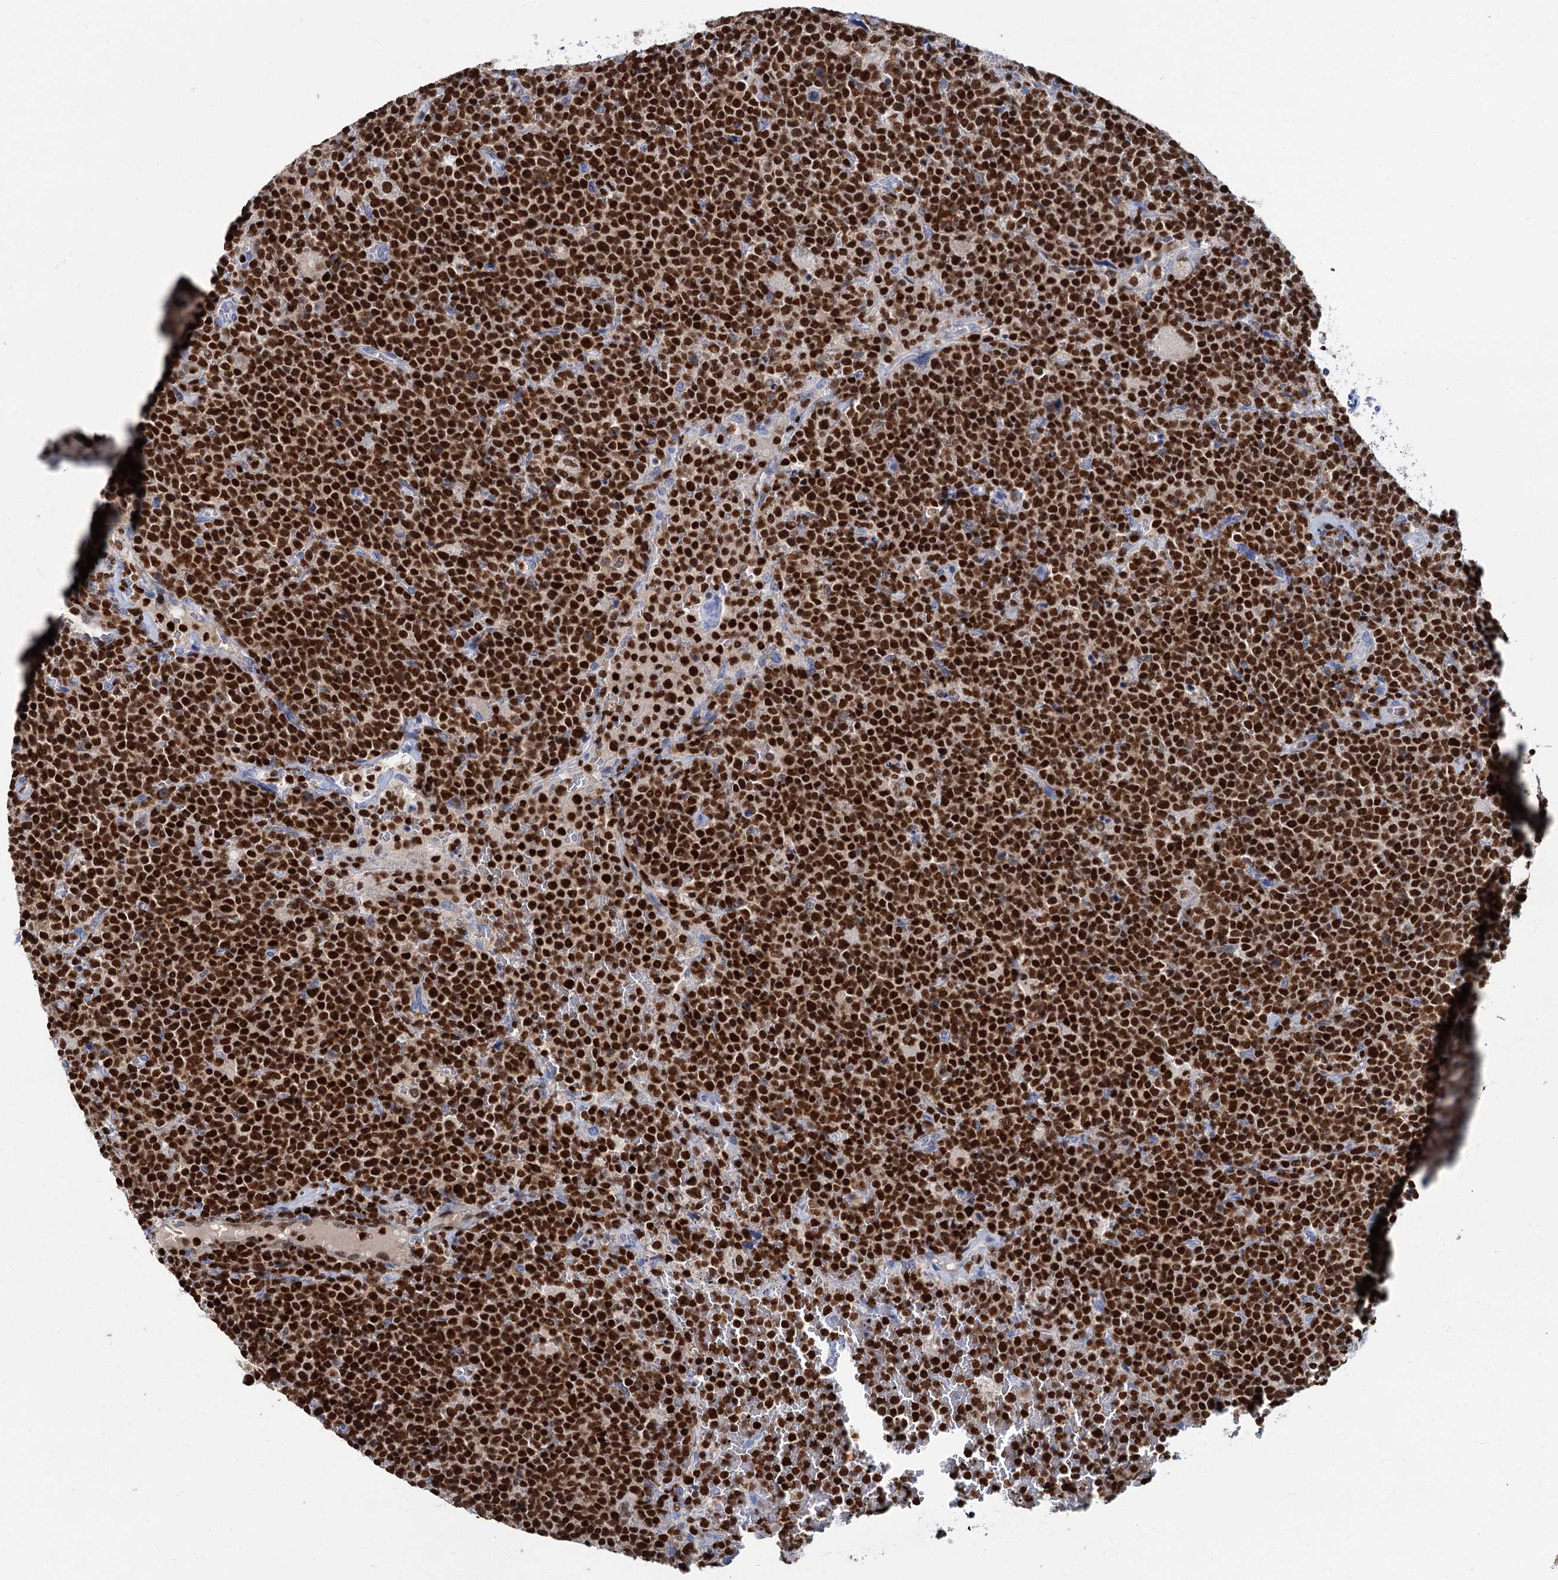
{"staining": {"intensity": "strong", "quantity": ">75%", "location": "nuclear"}, "tissue": "lymphoma", "cell_type": "Tumor cells", "image_type": "cancer", "snomed": [{"axis": "morphology", "description": "Malignant lymphoma, non-Hodgkin's type, High grade"}, {"axis": "topography", "description": "Lymph node"}], "caption": "Immunohistochemical staining of human malignant lymphoma, non-Hodgkin's type (high-grade) demonstrates high levels of strong nuclear staining in approximately >75% of tumor cells. (DAB IHC, brown staining for protein, blue staining for nuclei).", "gene": "CELF2", "patient": {"sex": "male", "age": 61}}